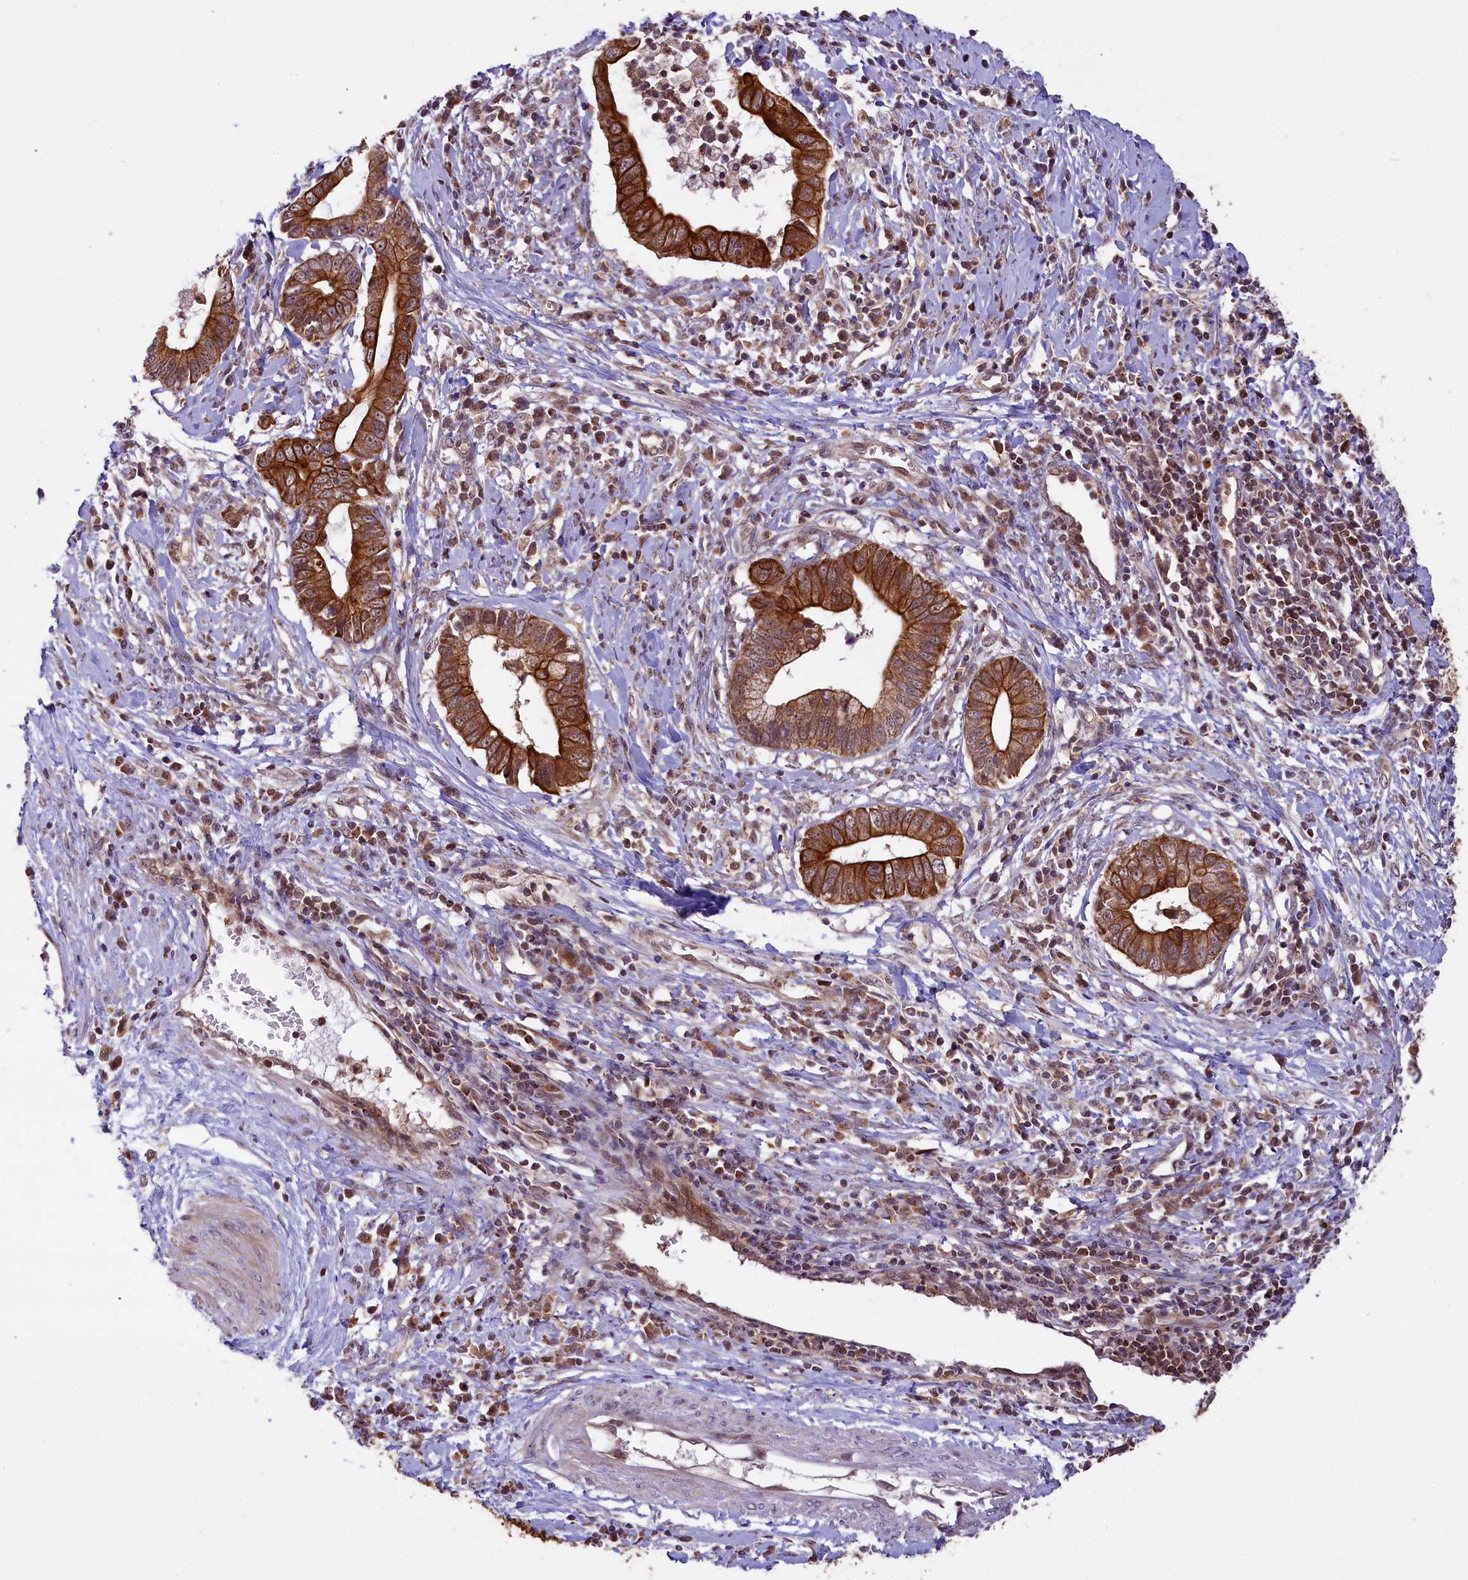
{"staining": {"intensity": "moderate", "quantity": ">75%", "location": "cytoplasmic/membranous"}, "tissue": "cervical cancer", "cell_type": "Tumor cells", "image_type": "cancer", "snomed": [{"axis": "morphology", "description": "Adenocarcinoma, NOS"}, {"axis": "topography", "description": "Cervix"}], "caption": "Immunohistochemistry (IHC) micrograph of neoplastic tissue: cervical cancer (adenocarcinoma) stained using immunohistochemistry (IHC) reveals medium levels of moderate protein expression localized specifically in the cytoplasmic/membranous of tumor cells, appearing as a cytoplasmic/membranous brown color.", "gene": "CARD8", "patient": {"sex": "female", "age": 44}}